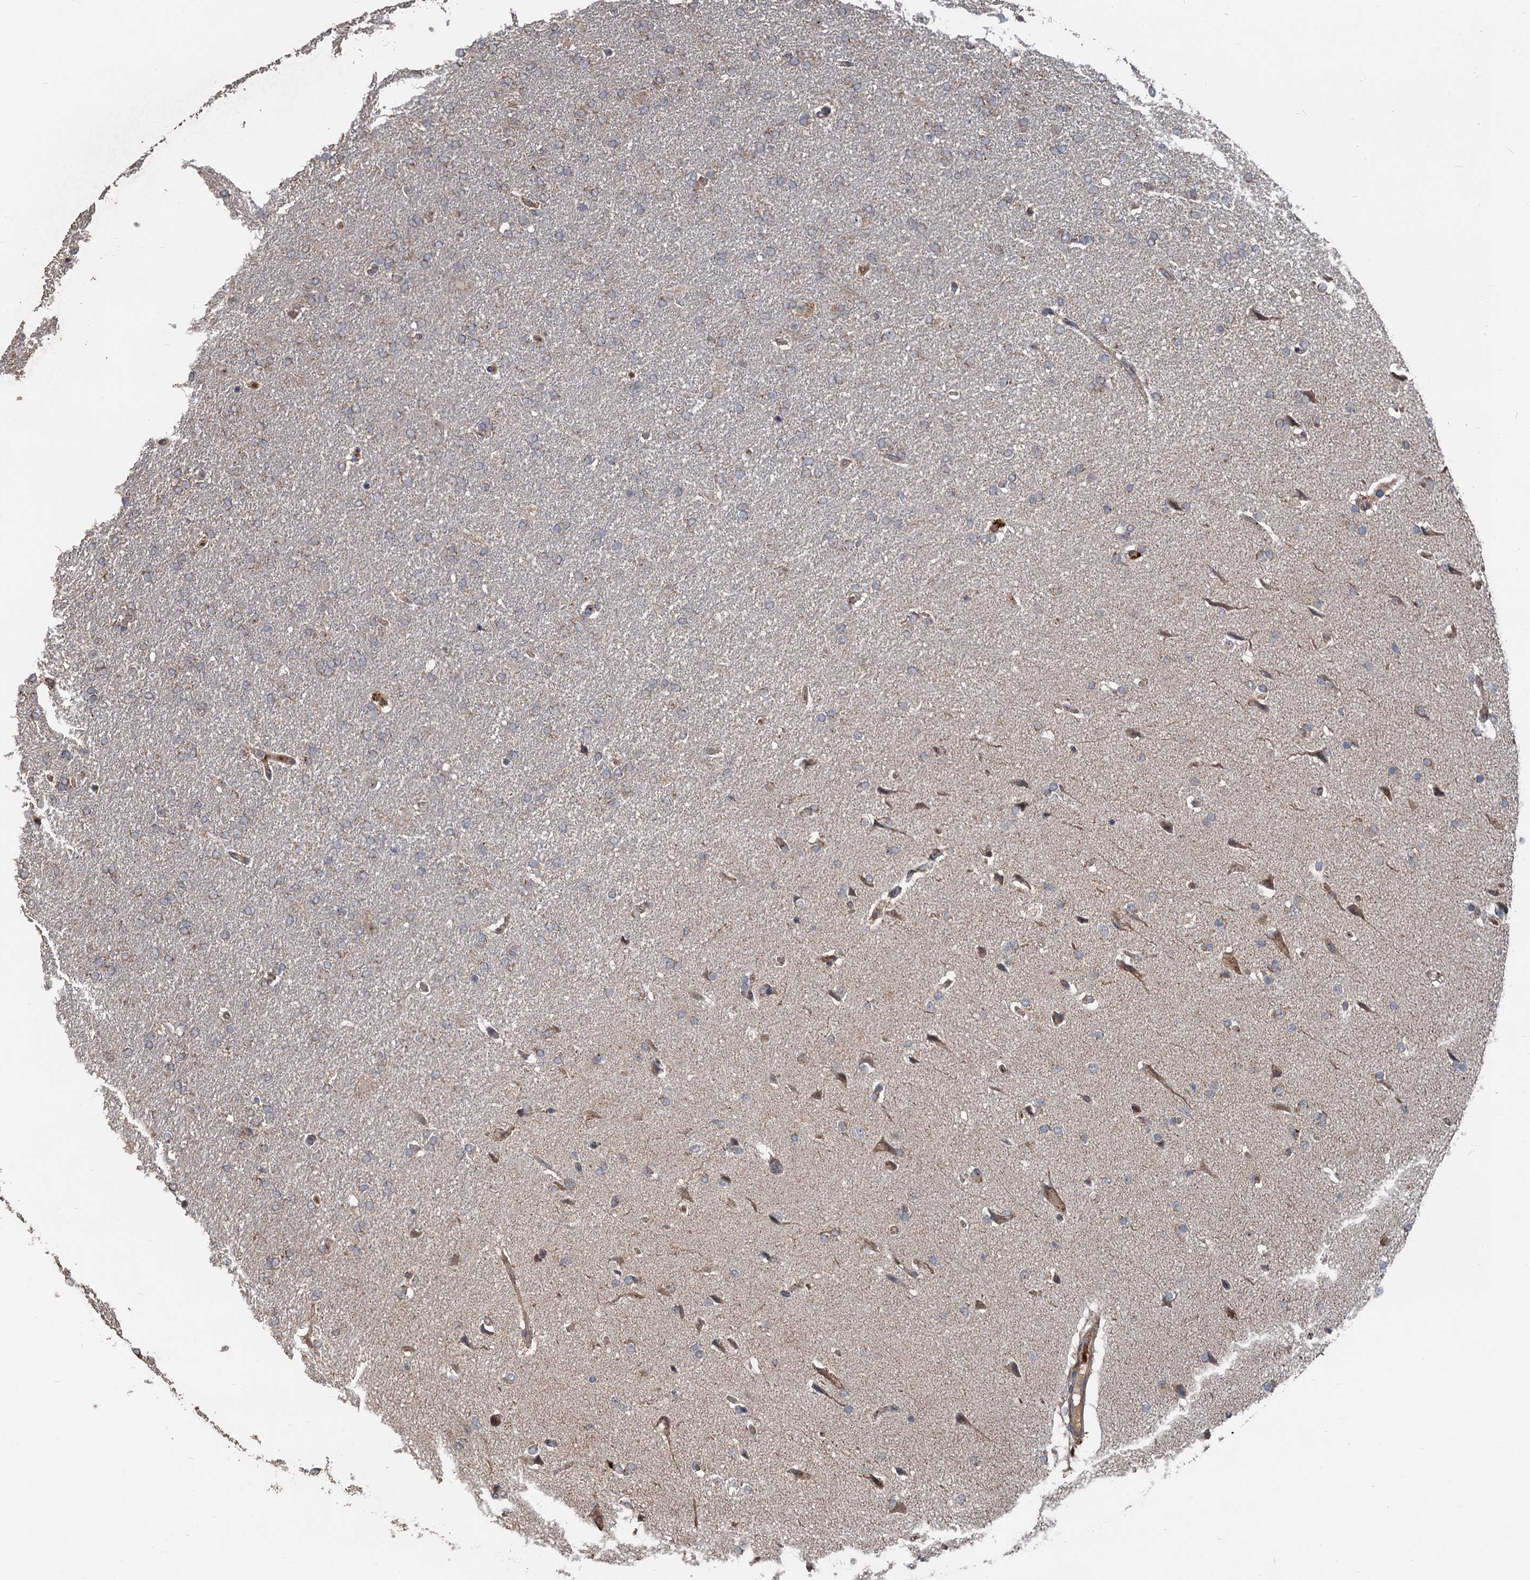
{"staining": {"intensity": "negative", "quantity": "none", "location": "none"}, "tissue": "glioma", "cell_type": "Tumor cells", "image_type": "cancer", "snomed": [{"axis": "morphology", "description": "Glioma, malignant, High grade"}, {"axis": "topography", "description": "Brain"}], "caption": "The immunohistochemistry image has no significant expression in tumor cells of glioma tissue.", "gene": "DEXI", "patient": {"sex": "male", "age": 72}}